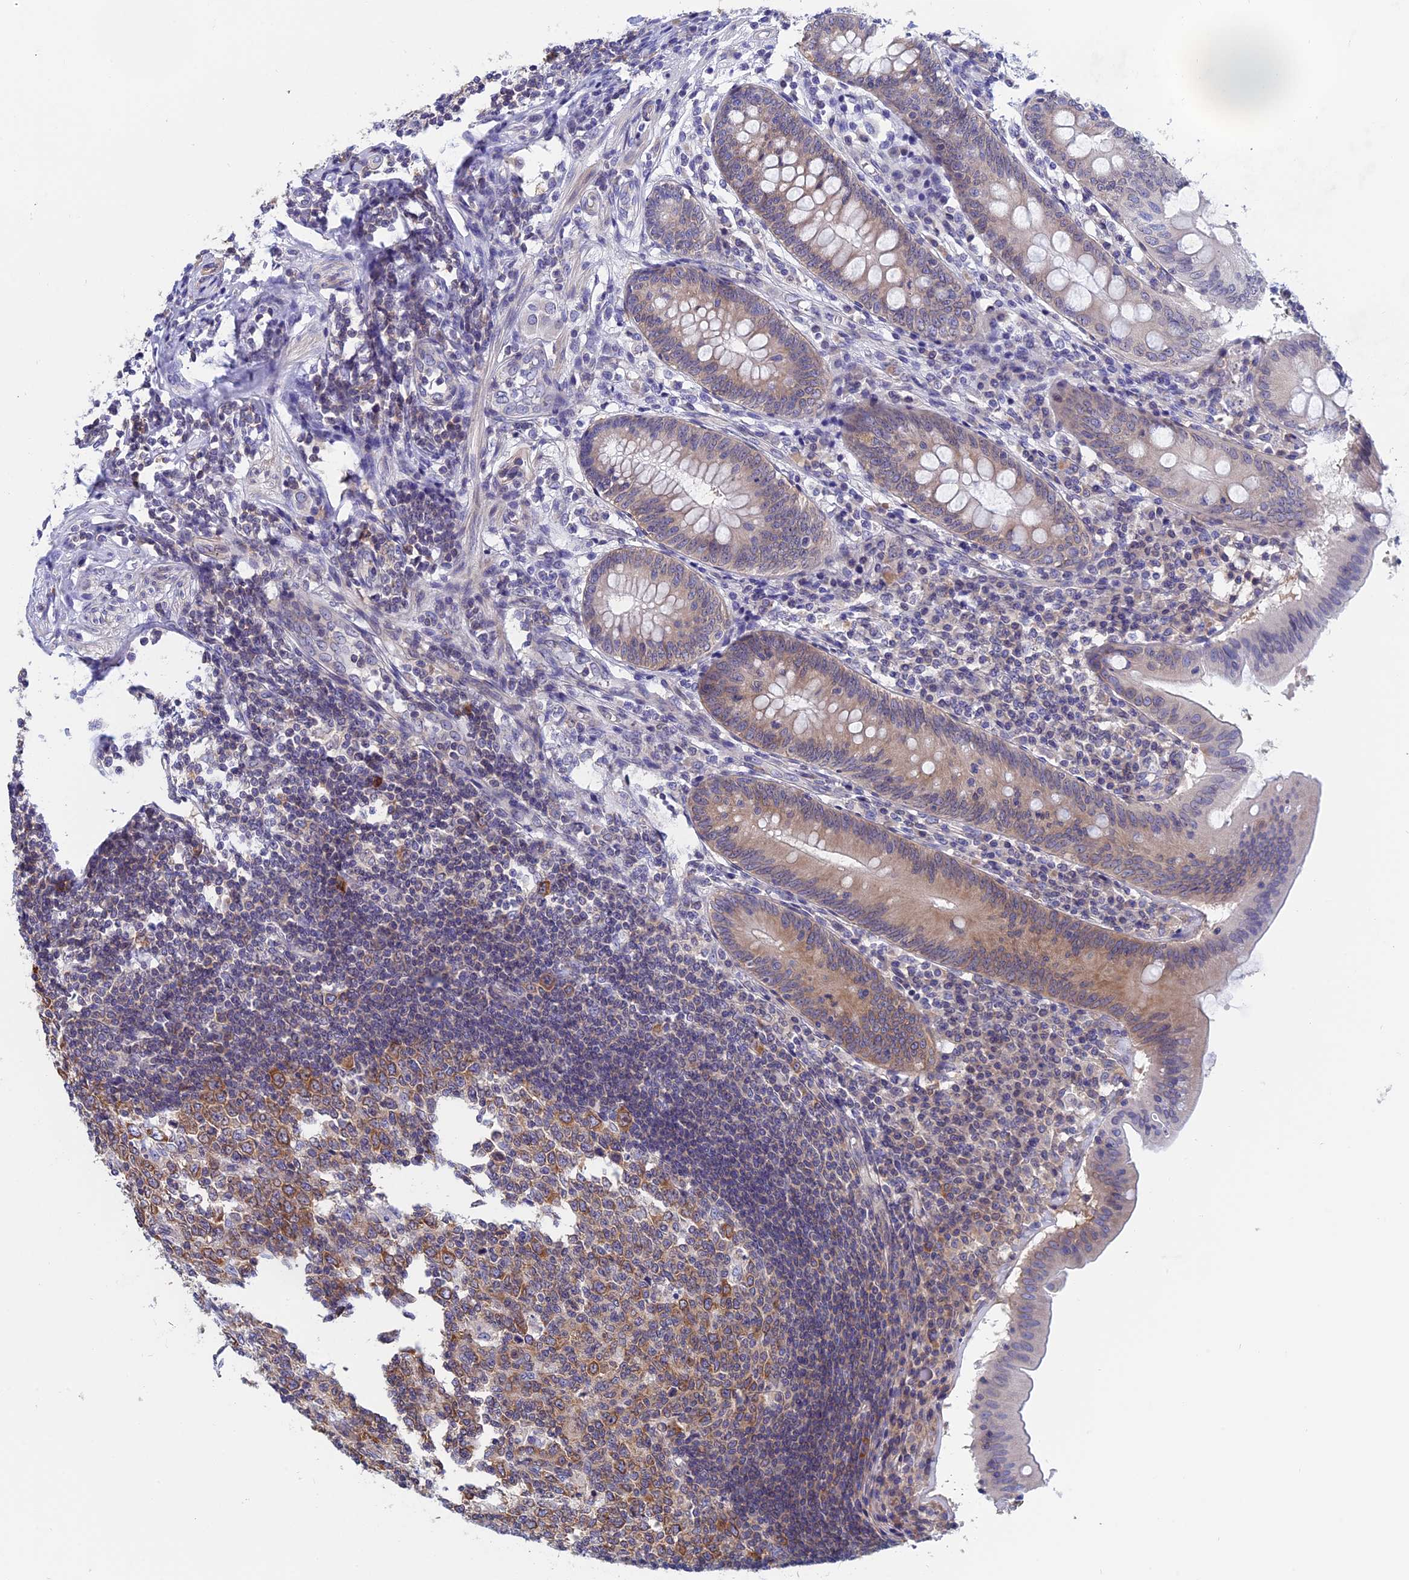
{"staining": {"intensity": "moderate", "quantity": "<25%", "location": "cytoplasmic/membranous"}, "tissue": "appendix", "cell_type": "Glandular cells", "image_type": "normal", "snomed": [{"axis": "morphology", "description": "Normal tissue, NOS"}, {"axis": "topography", "description": "Appendix"}], "caption": "DAB (3,3'-diaminobenzidine) immunohistochemical staining of normal appendix reveals moderate cytoplasmic/membranous protein positivity in approximately <25% of glandular cells.", "gene": "NAA10", "patient": {"sex": "female", "age": 54}}